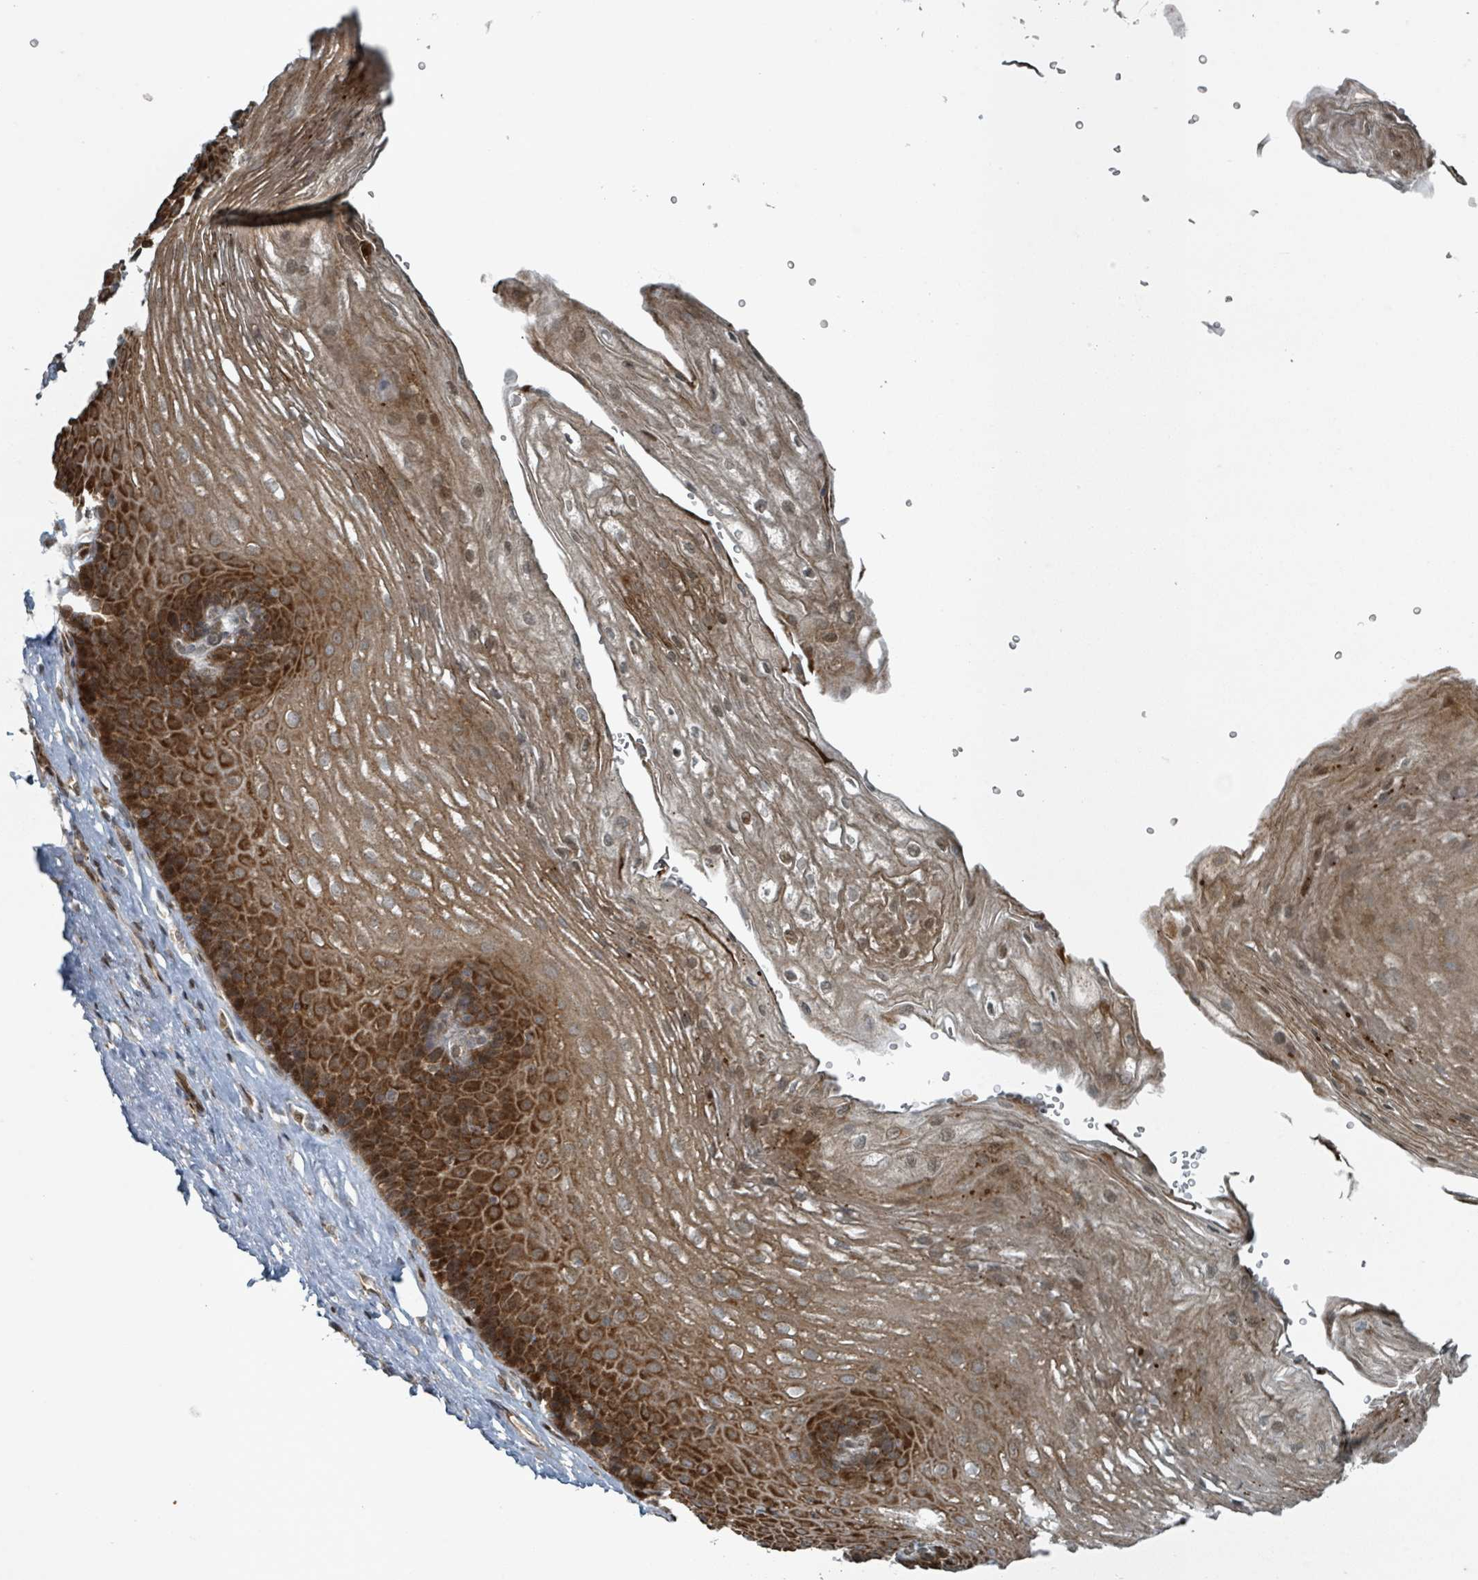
{"staining": {"intensity": "strong", "quantity": ">75%", "location": "cytoplasmic/membranous"}, "tissue": "esophagus", "cell_type": "Squamous epithelial cells", "image_type": "normal", "snomed": [{"axis": "morphology", "description": "Normal tissue, NOS"}, {"axis": "topography", "description": "Esophagus"}], "caption": "Immunohistochemistry of unremarkable esophagus reveals high levels of strong cytoplasmic/membranous staining in approximately >75% of squamous epithelial cells.", "gene": "RHPN2", "patient": {"sex": "female", "age": 66}}